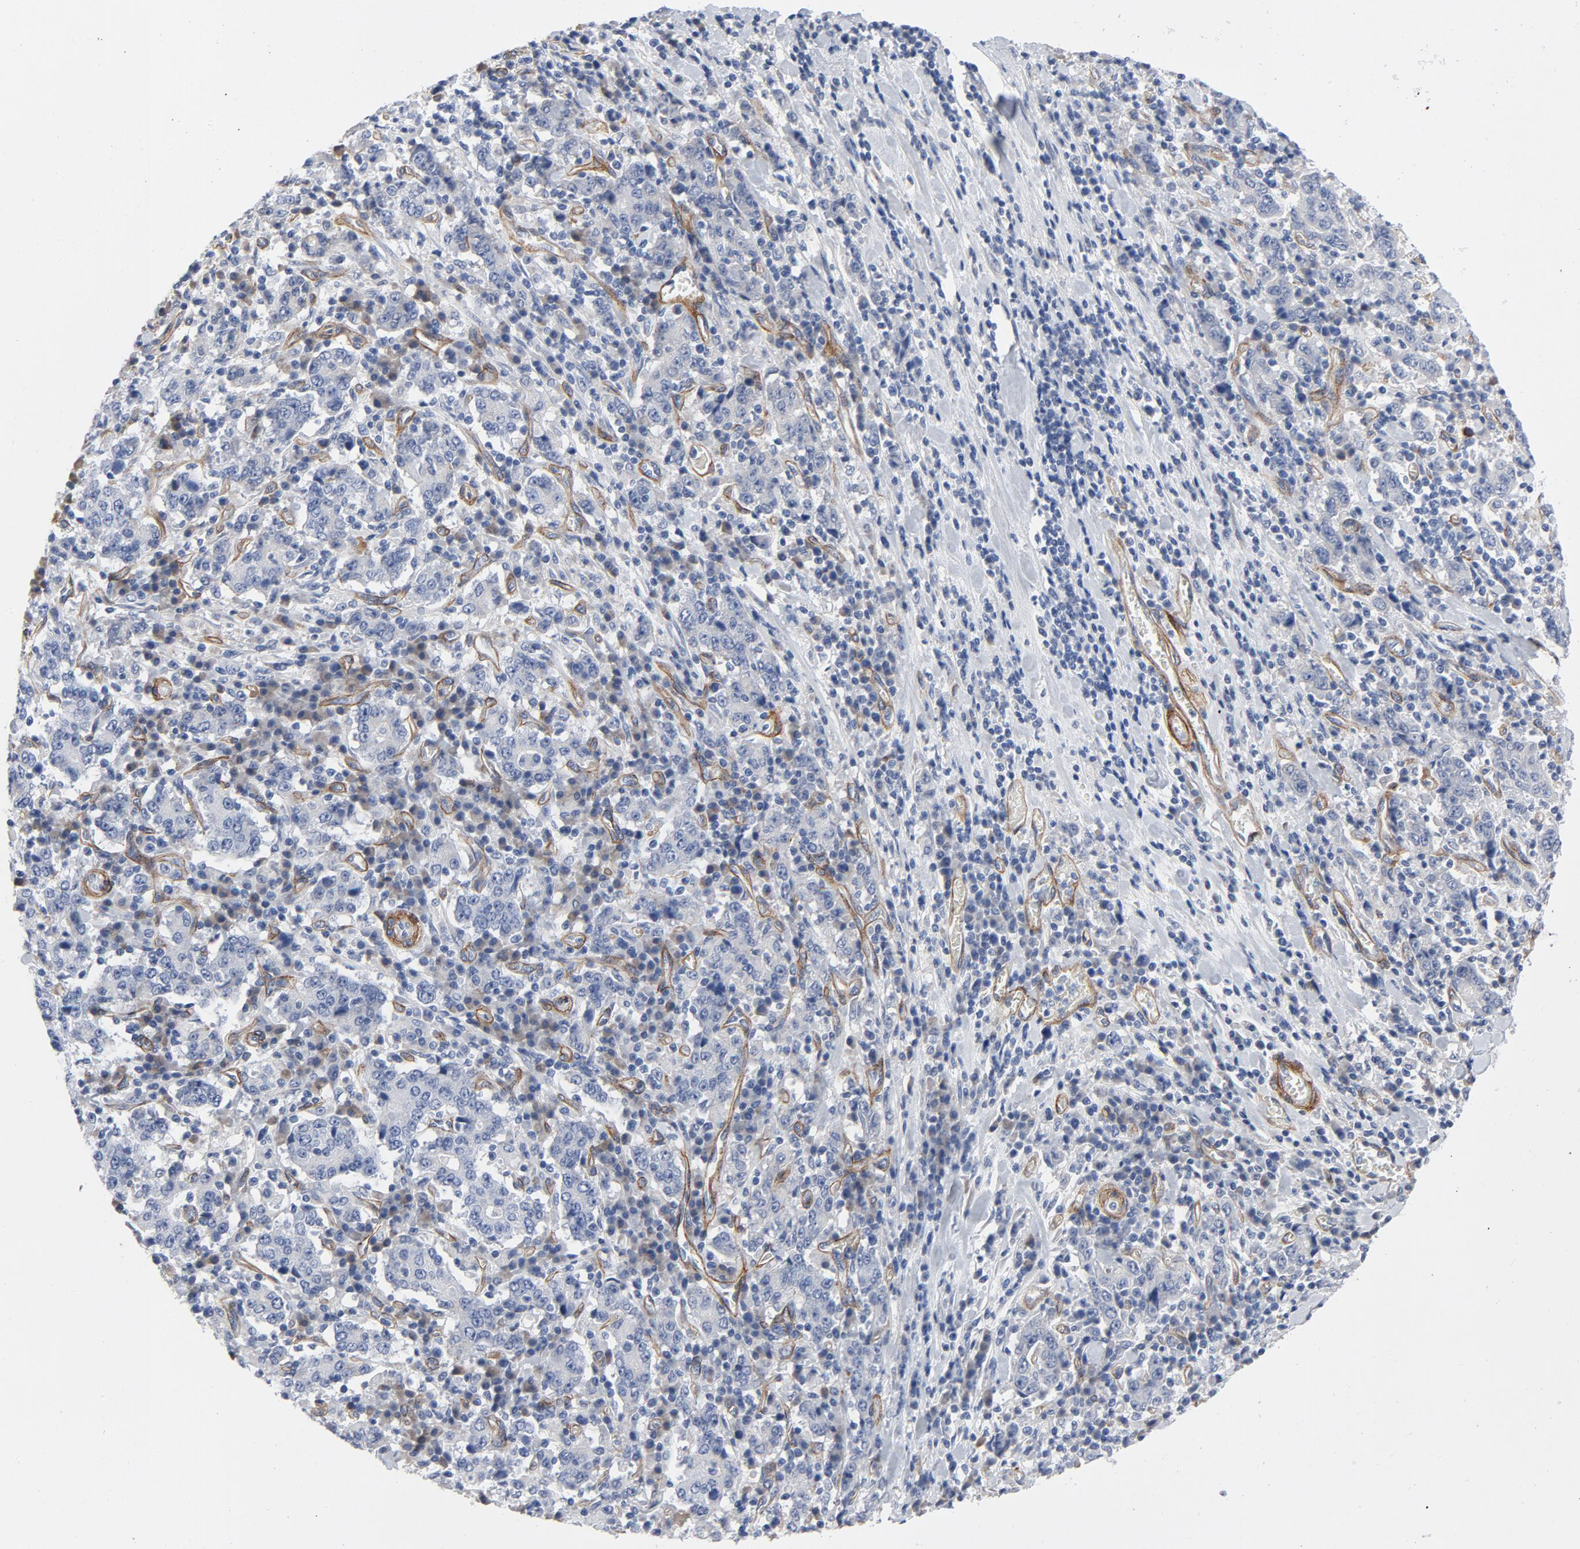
{"staining": {"intensity": "negative", "quantity": "none", "location": "none"}, "tissue": "stomach cancer", "cell_type": "Tumor cells", "image_type": "cancer", "snomed": [{"axis": "morphology", "description": "Normal tissue, NOS"}, {"axis": "morphology", "description": "Adenocarcinoma, NOS"}, {"axis": "topography", "description": "Stomach, upper"}, {"axis": "topography", "description": "Stomach"}], "caption": "This is an IHC micrograph of human adenocarcinoma (stomach). There is no staining in tumor cells.", "gene": "LAMC1", "patient": {"sex": "male", "age": 59}}